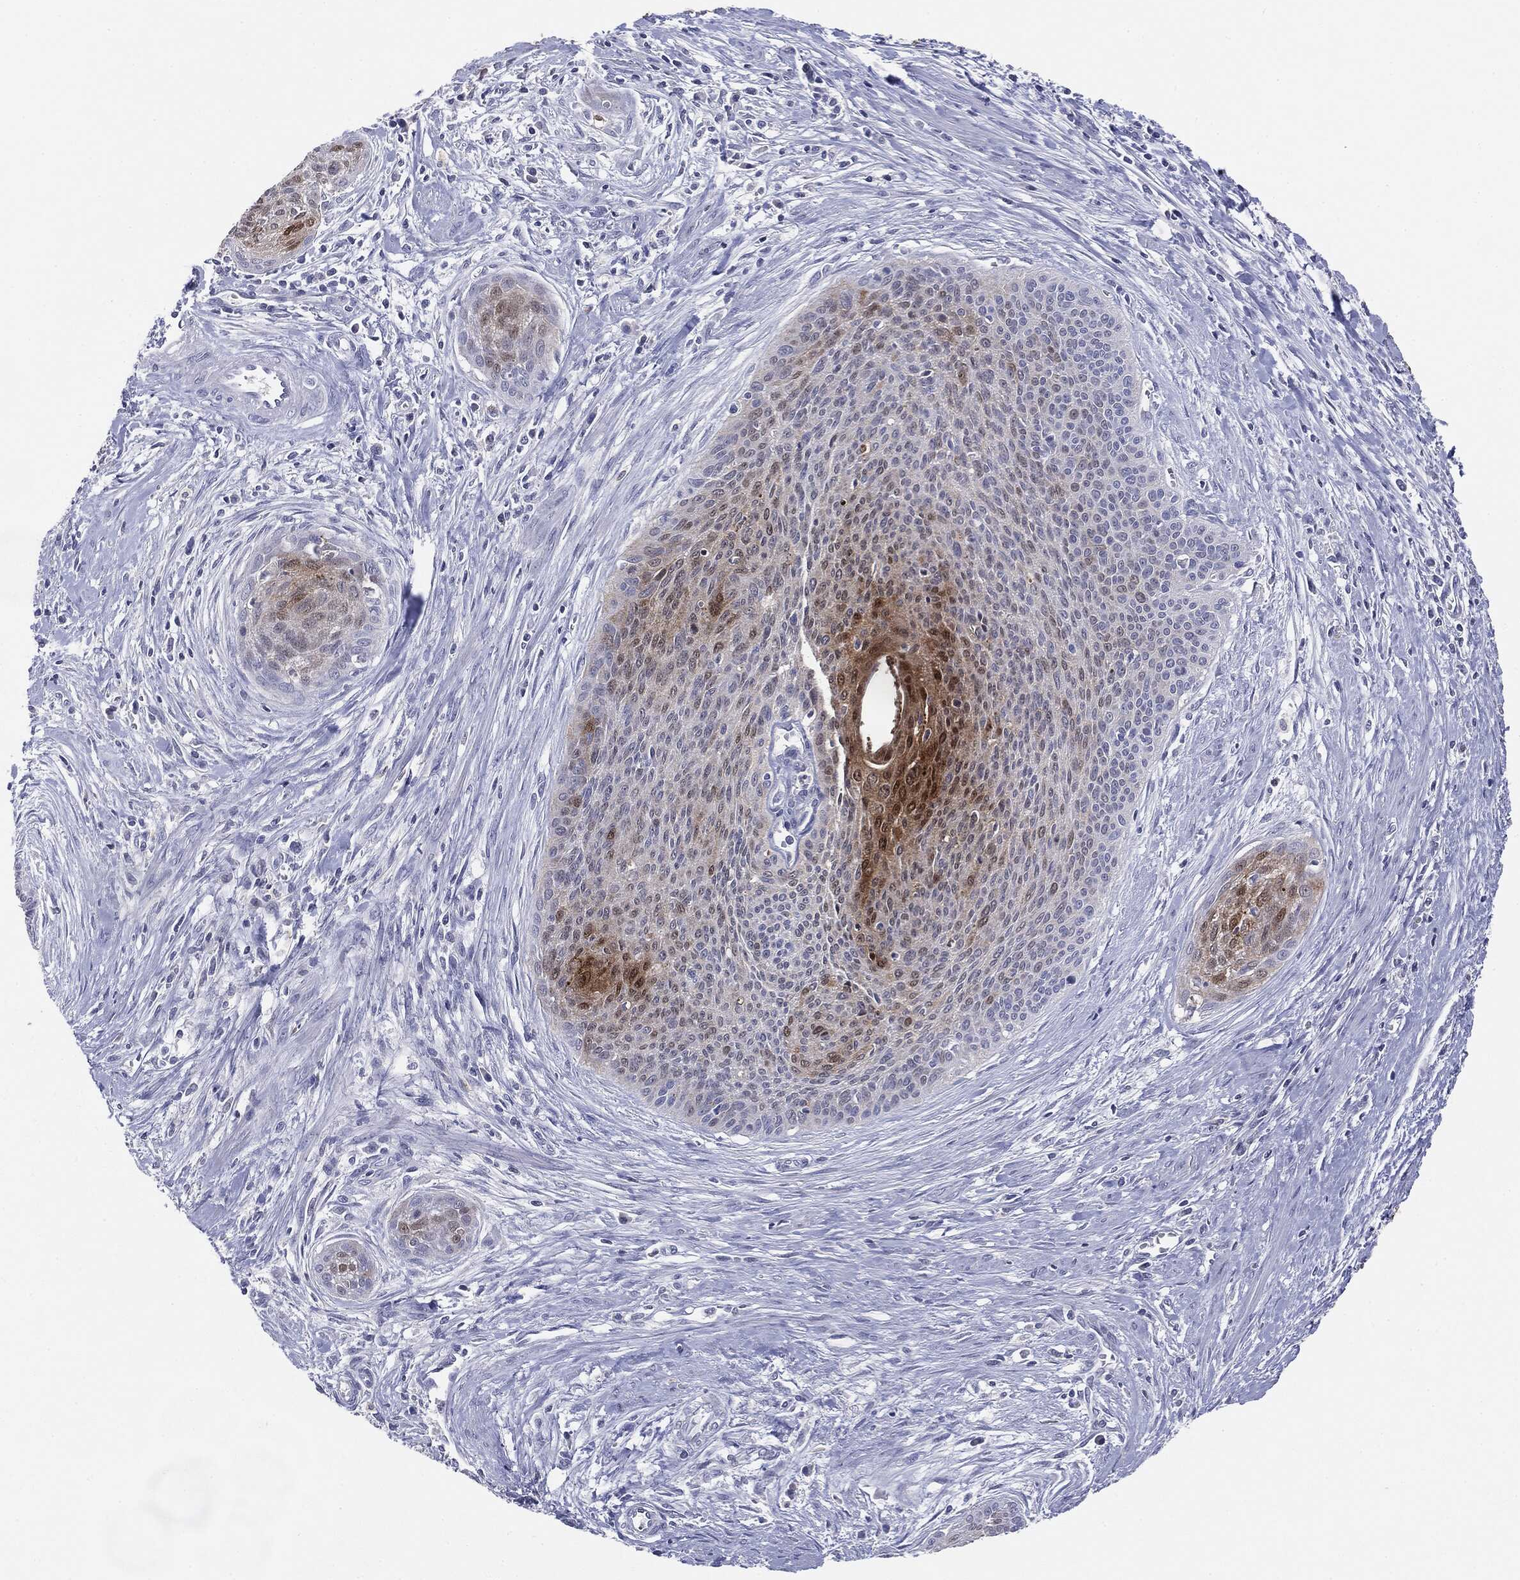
{"staining": {"intensity": "moderate", "quantity": "<25%", "location": "cytoplasmic/membranous,nuclear"}, "tissue": "cervical cancer", "cell_type": "Tumor cells", "image_type": "cancer", "snomed": [{"axis": "morphology", "description": "Squamous cell carcinoma, NOS"}, {"axis": "topography", "description": "Cervix"}], "caption": "Moderate cytoplasmic/membranous and nuclear staining for a protein is identified in approximately <25% of tumor cells of cervical cancer (squamous cell carcinoma) using immunohistochemistry.", "gene": "SERPINB4", "patient": {"sex": "female", "age": 55}}